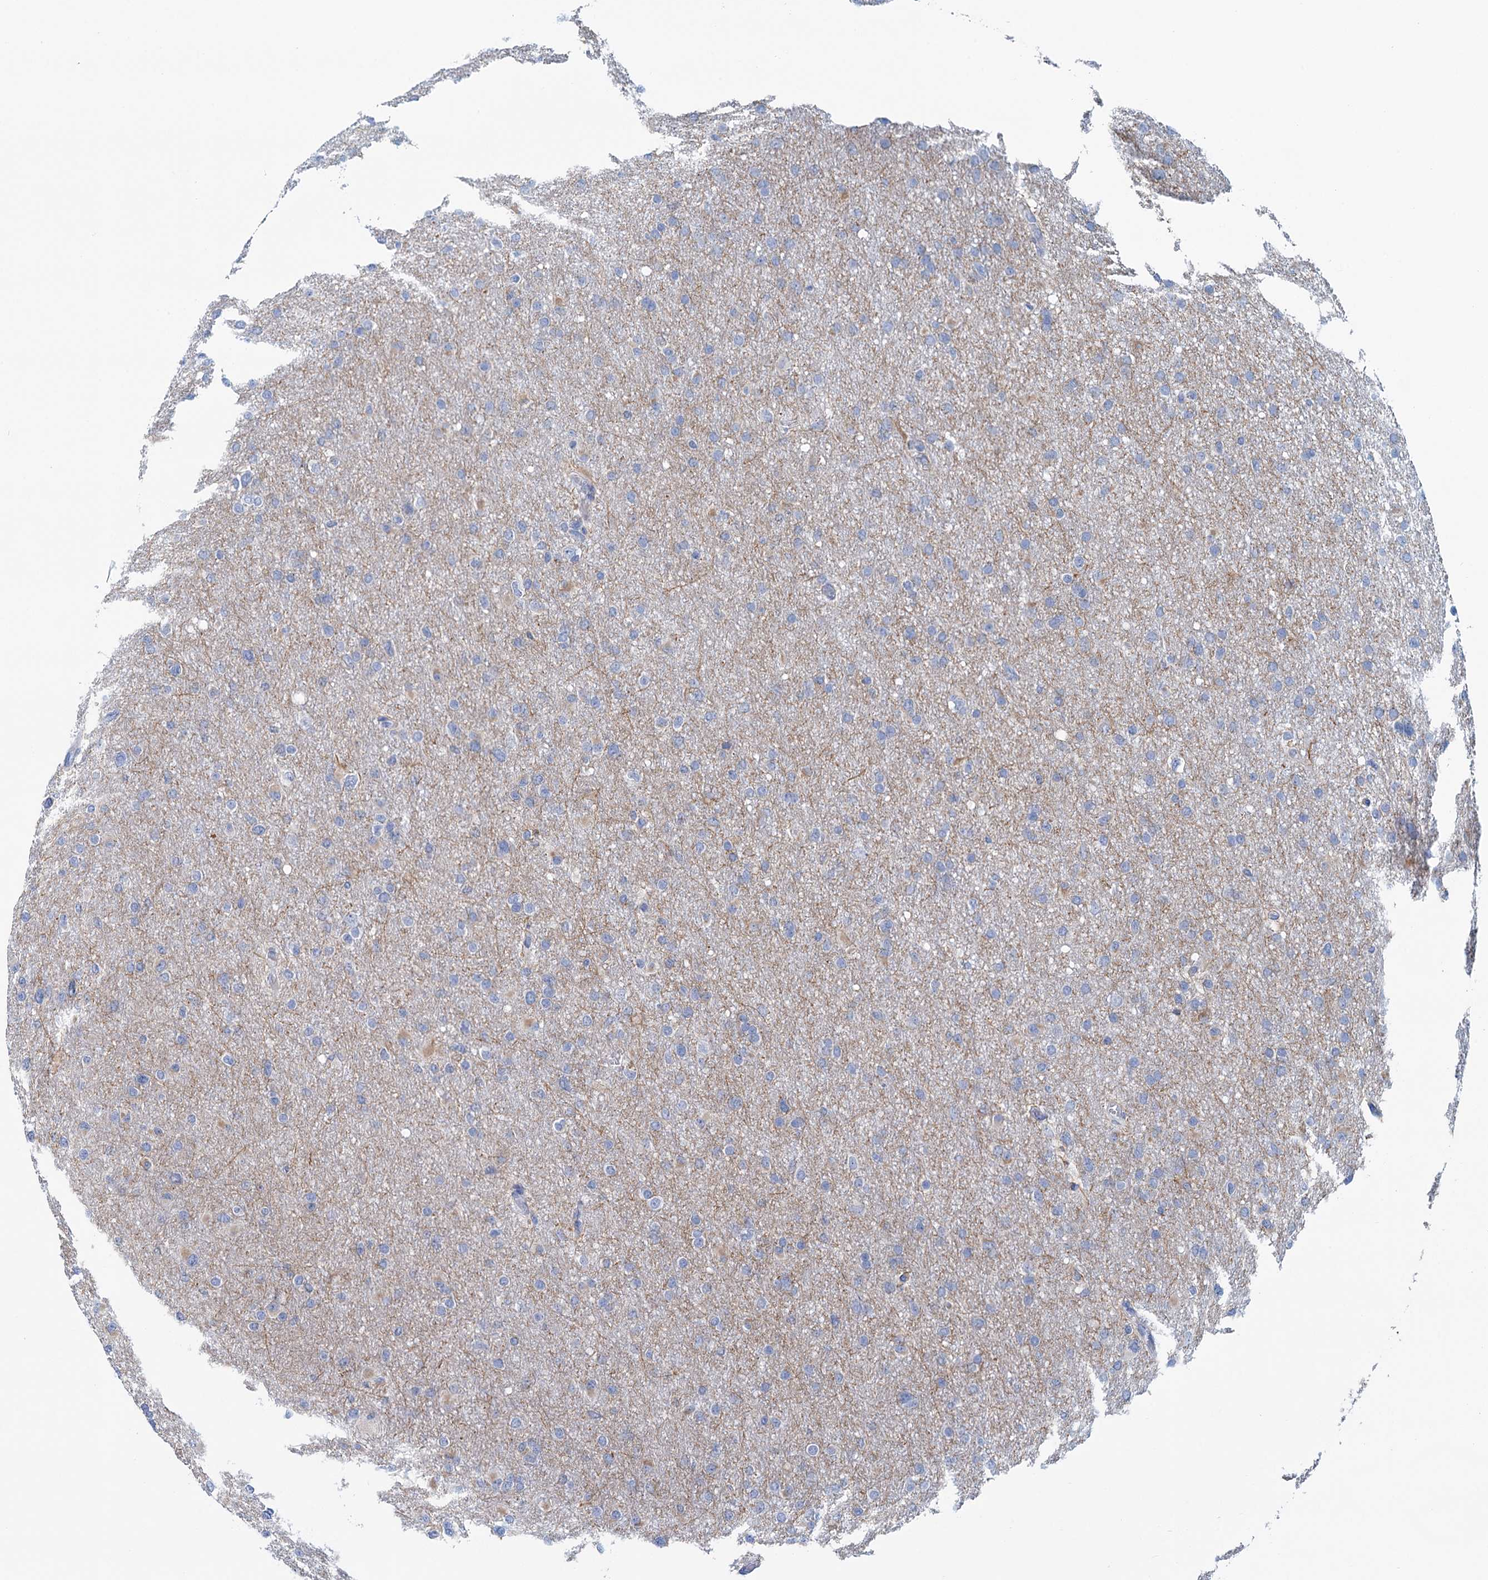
{"staining": {"intensity": "negative", "quantity": "none", "location": "none"}, "tissue": "glioma", "cell_type": "Tumor cells", "image_type": "cancer", "snomed": [{"axis": "morphology", "description": "Glioma, malignant, High grade"}, {"axis": "topography", "description": "Cerebral cortex"}], "caption": "IHC of high-grade glioma (malignant) demonstrates no expression in tumor cells. The staining was performed using DAB (3,3'-diaminobenzidine) to visualize the protein expression in brown, while the nuclei were stained in blue with hematoxylin (Magnification: 20x).", "gene": "MYOZ3", "patient": {"sex": "female", "age": 36}}